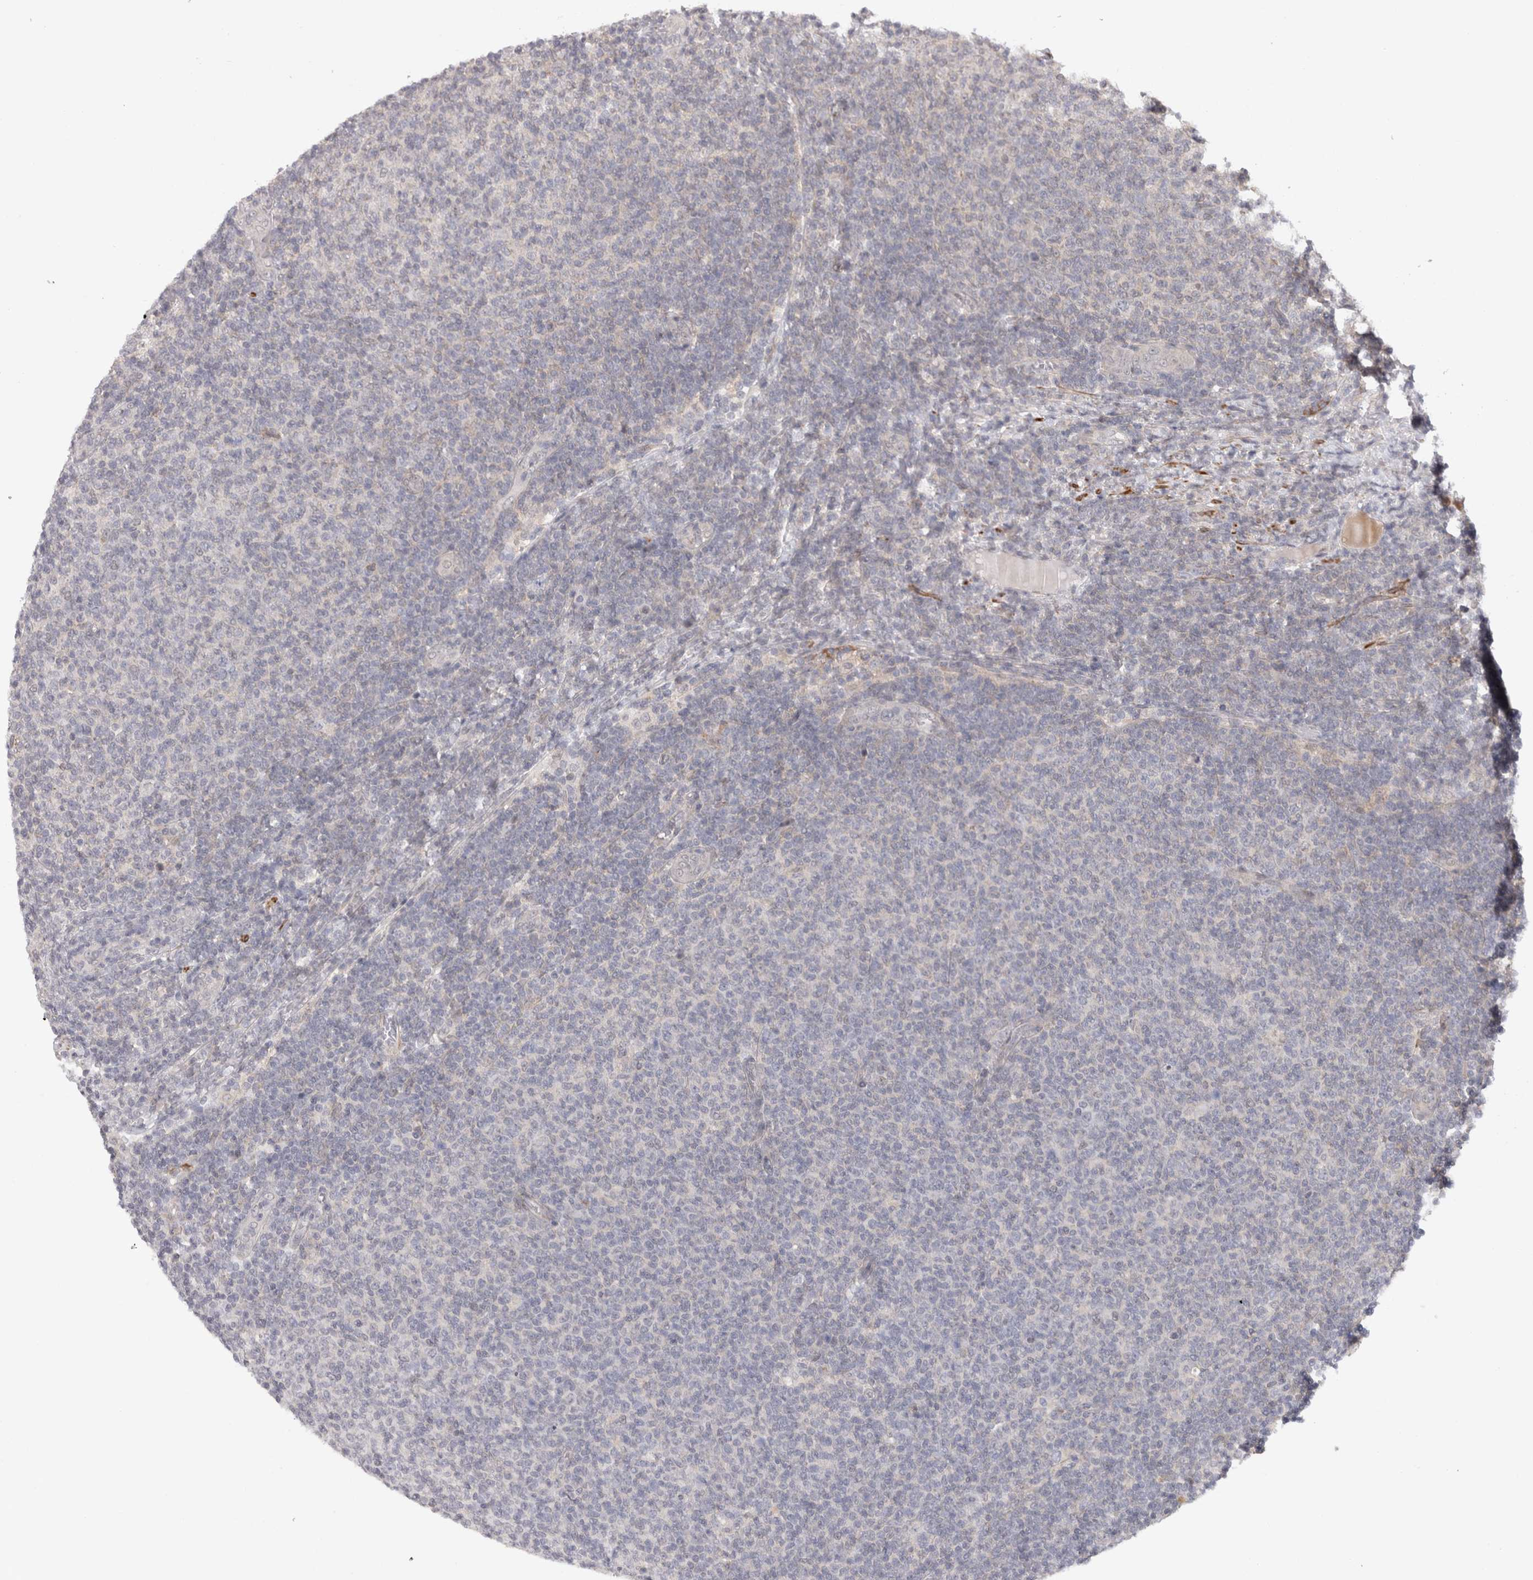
{"staining": {"intensity": "negative", "quantity": "none", "location": "none"}, "tissue": "lymphoma", "cell_type": "Tumor cells", "image_type": "cancer", "snomed": [{"axis": "morphology", "description": "Malignant lymphoma, non-Hodgkin's type, Low grade"}, {"axis": "topography", "description": "Lymph node"}], "caption": "DAB (3,3'-diaminobenzidine) immunohistochemical staining of lymphoma displays no significant expression in tumor cells.", "gene": "ZNF318", "patient": {"sex": "male", "age": 66}}